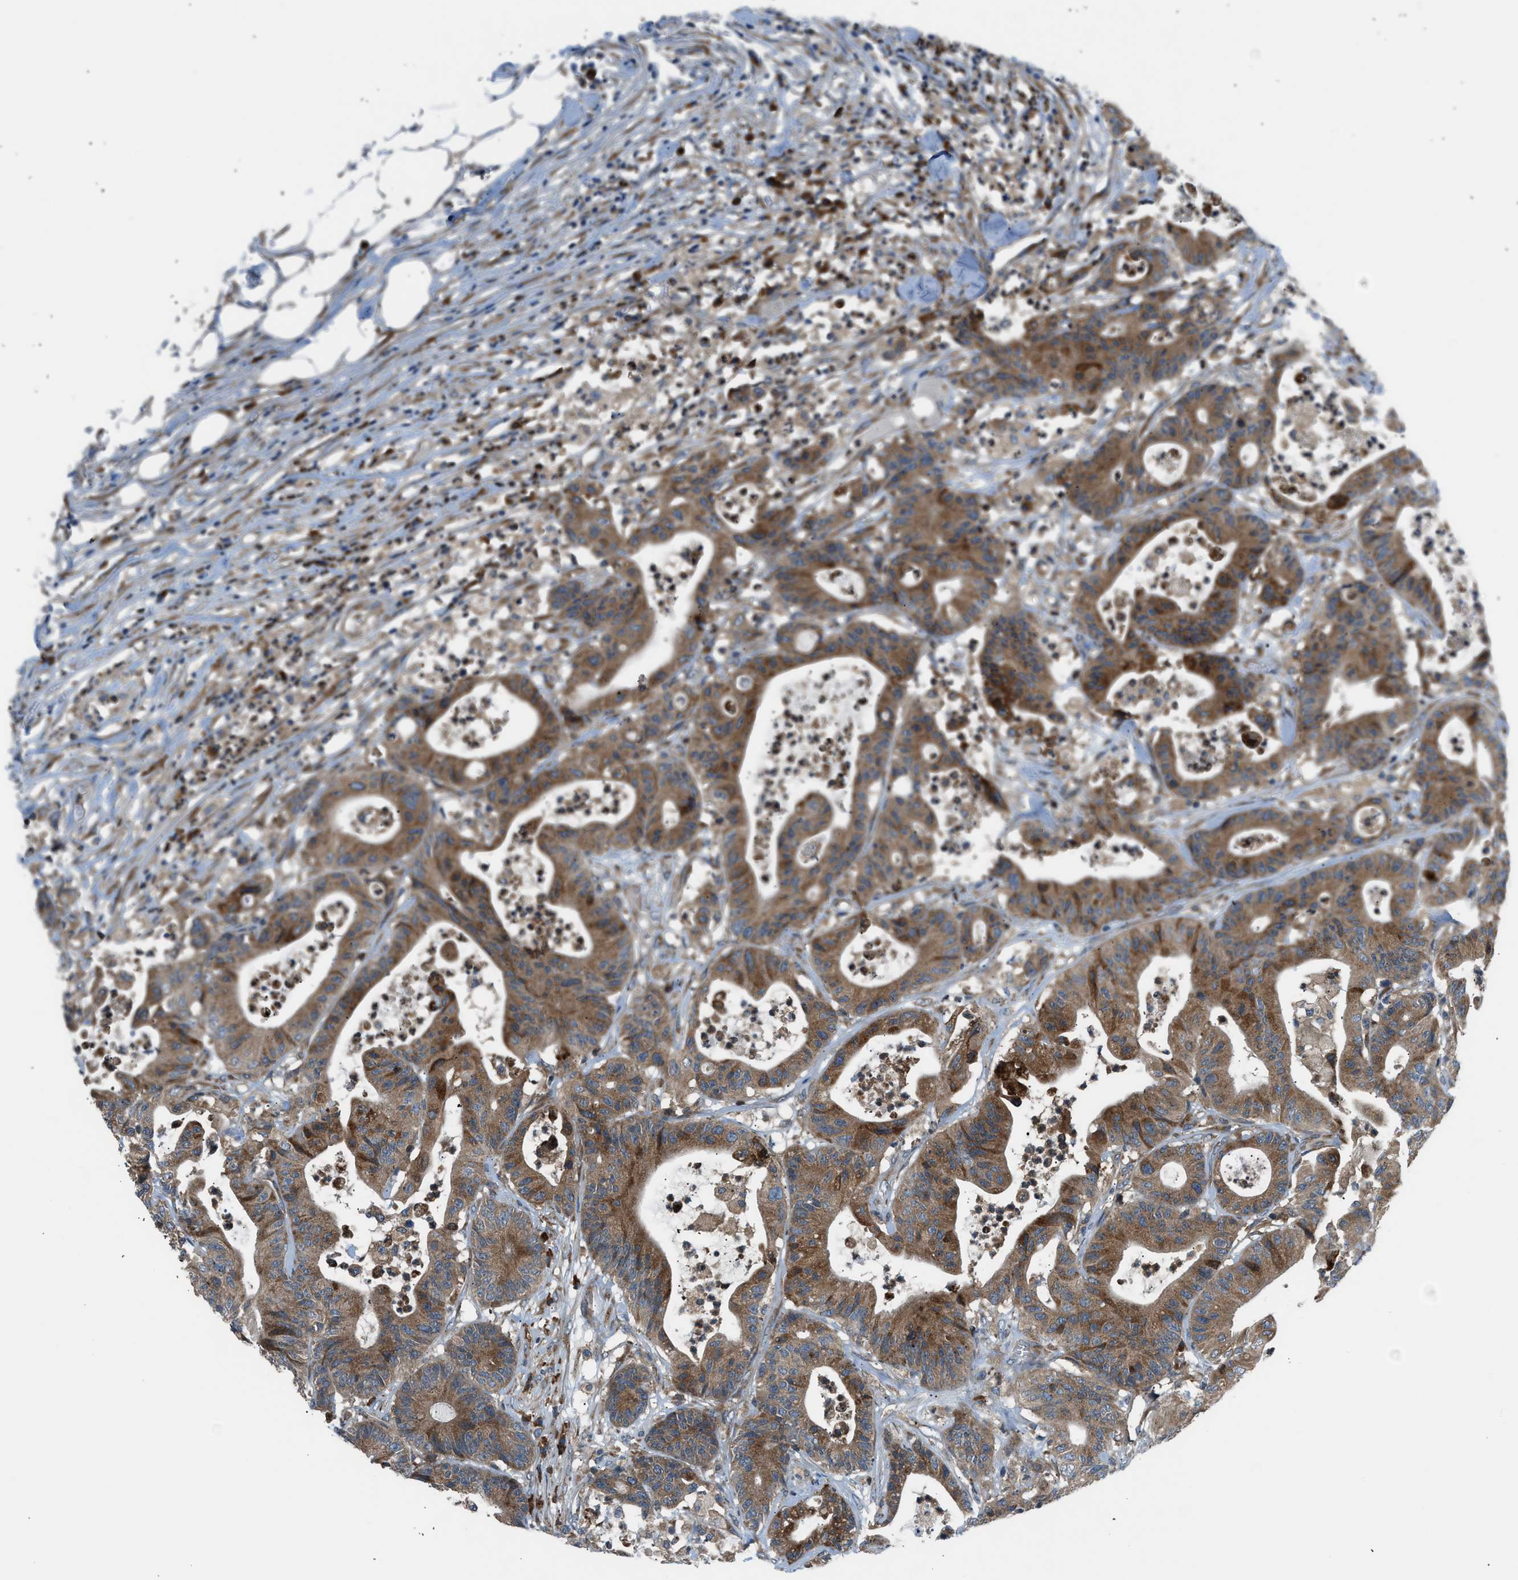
{"staining": {"intensity": "moderate", "quantity": ">75%", "location": "cytoplasmic/membranous"}, "tissue": "colorectal cancer", "cell_type": "Tumor cells", "image_type": "cancer", "snomed": [{"axis": "morphology", "description": "Adenocarcinoma, NOS"}, {"axis": "topography", "description": "Colon"}], "caption": "Protein staining by IHC exhibits moderate cytoplasmic/membranous positivity in about >75% of tumor cells in colorectal cancer.", "gene": "EDARADD", "patient": {"sex": "female", "age": 84}}